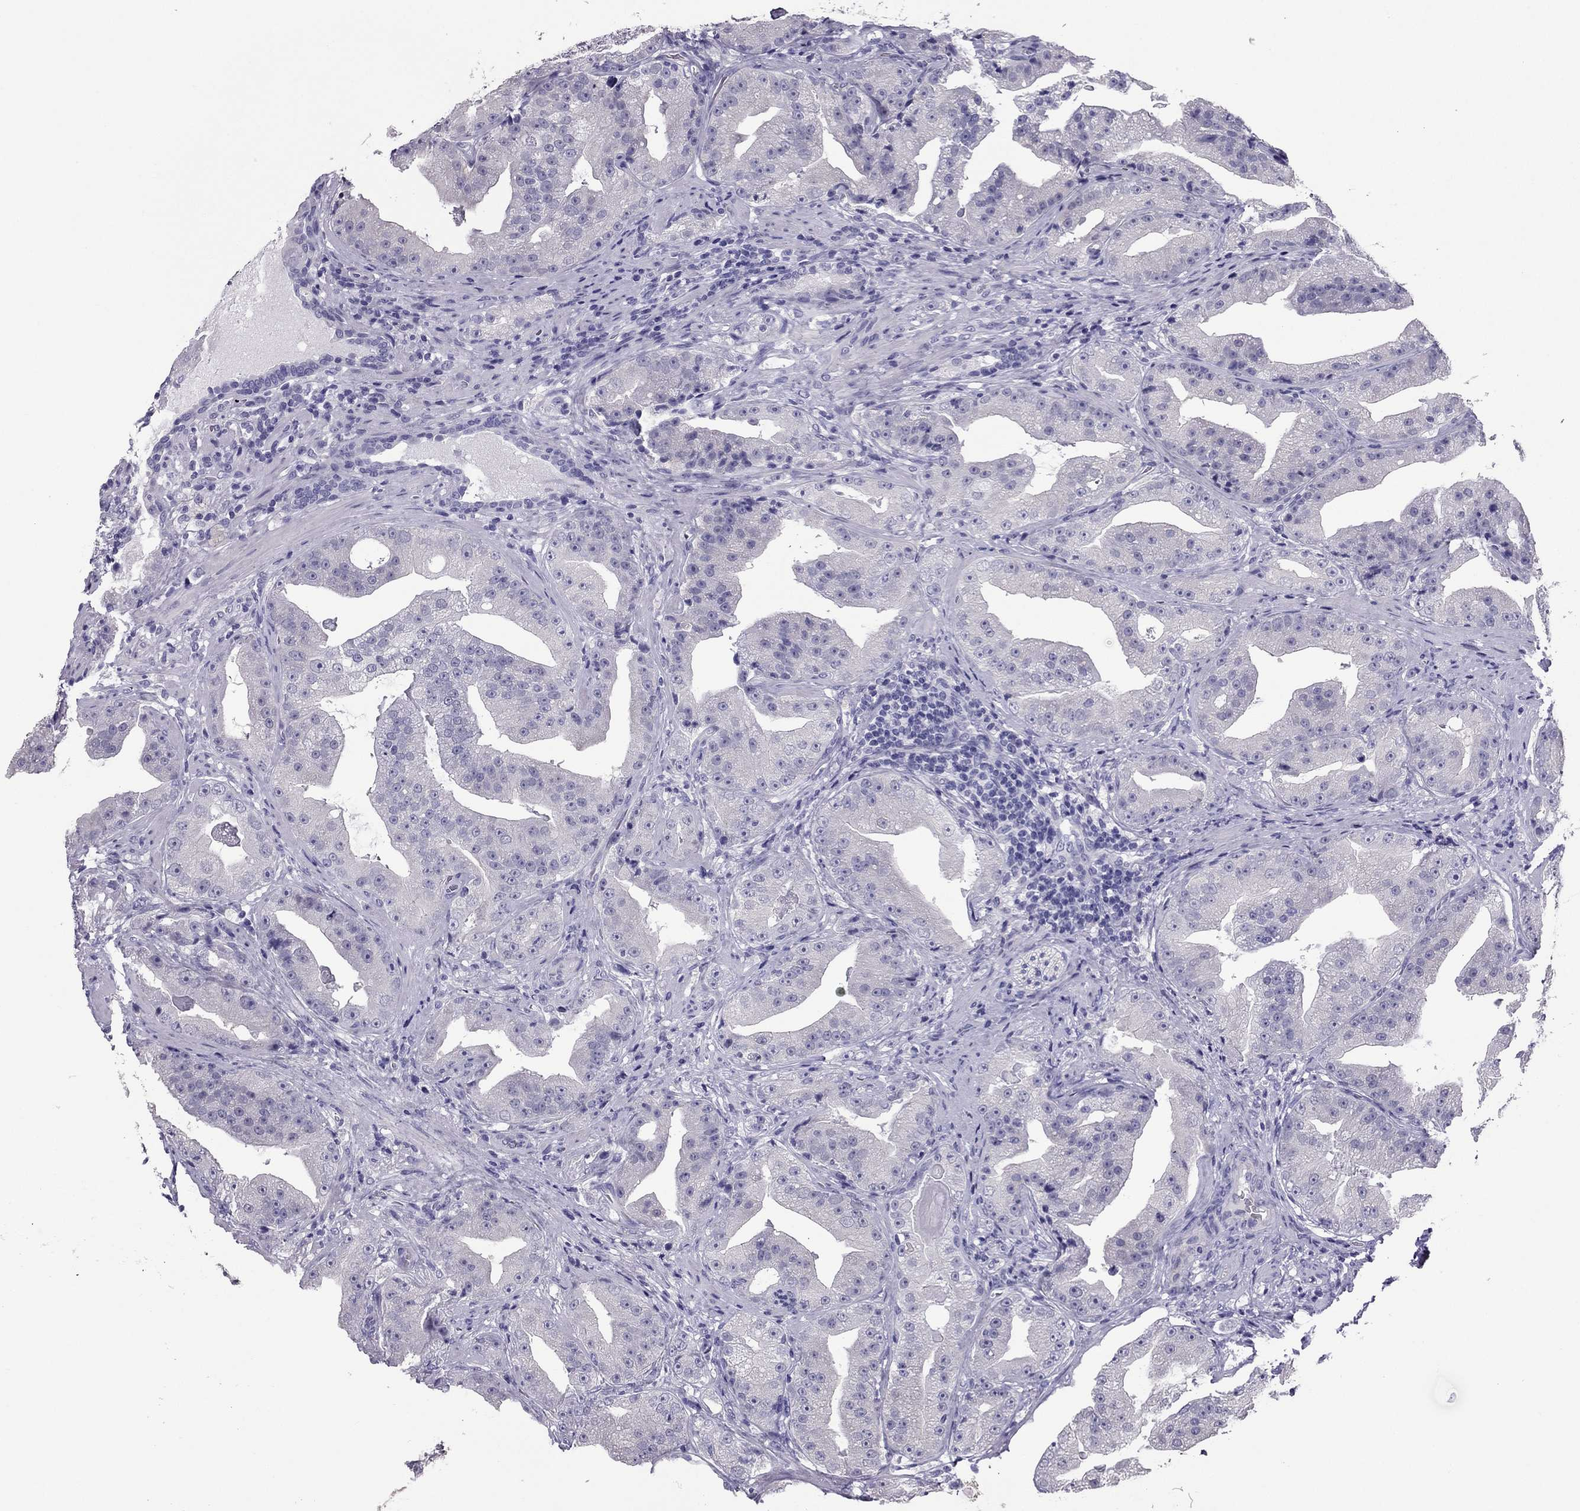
{"staining": {"intensity": "negative", "quantity": "none", "location": "none"}, "tissue": "prostate cancer", "cell_type": "Tumor cells", "image_type": "cancer", "snomed": [{"axis": "morphology", "description": "Adenocarcinoma, Low grade"}, {"axis": "topography", "description": "Prostate"}], "caption": "Human prostate low-grade adenocarcinoma stained for a protein using immunohistochemistry (IHC) shows no expression in tumor cells.", "gene": "PDE6A", "patient": {"sex": "male", "age": 62}}